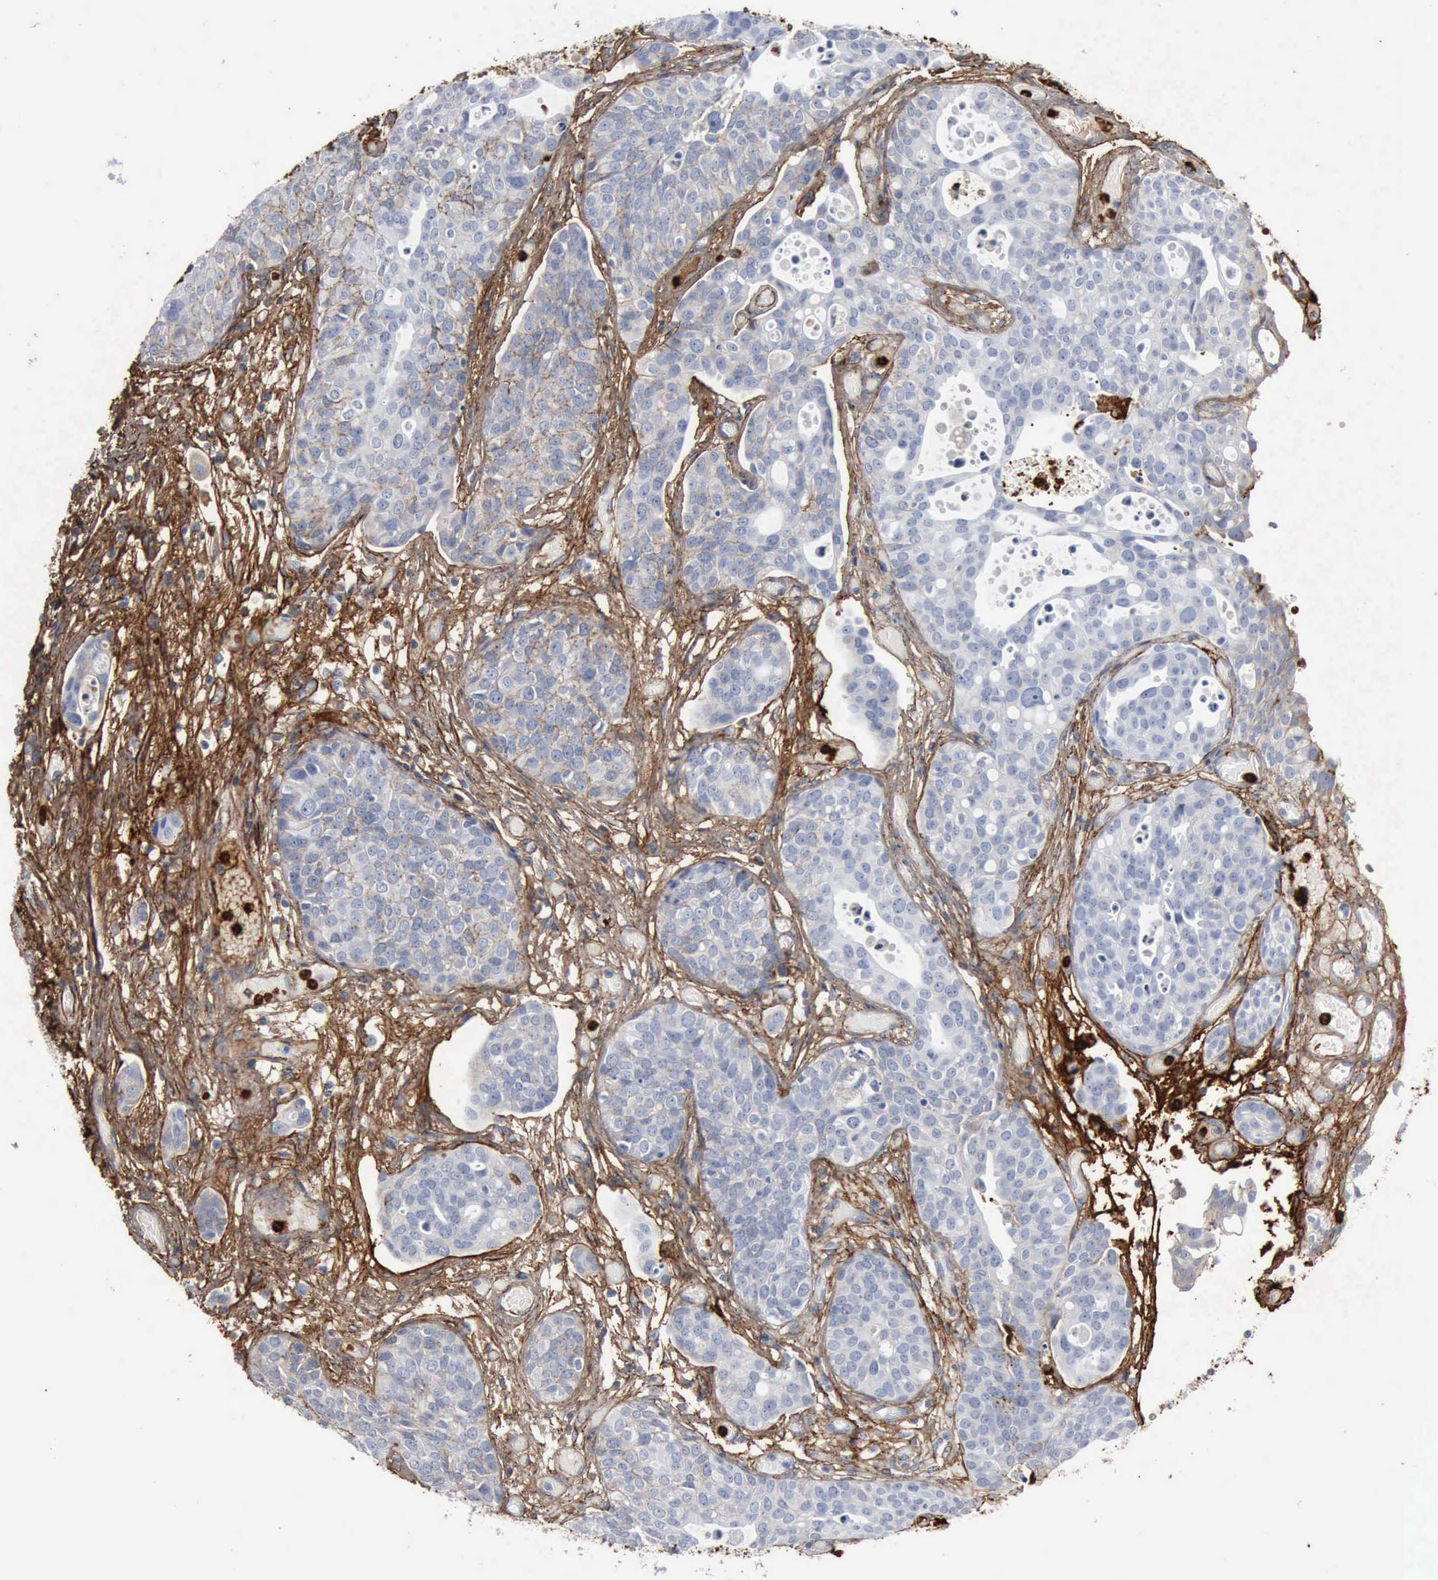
{"staining": {"intensity": "weak", "quantity": "25%-75%", "location": "cytoplasmic/membranous"}, "tissue": "urothelial cancer", "cell_type": "Tumor cells", "image_type": "cancer", "snomed": [{"axis": "morphology", "description": "Urothelial carcinoma, High grade"}, {"axis": "topography", "description": "Urinary bladder"}], "caption": "Immunohistochemistry (IHC) micrograph of human urothelial cancer stained for a protein (brown), which exhibits low levels of weak cytoplasmic/membranous expression in about 25%-75% of tumor cells.", "gene": "FN1", "patient": {"sex": "male", "age": 78}}